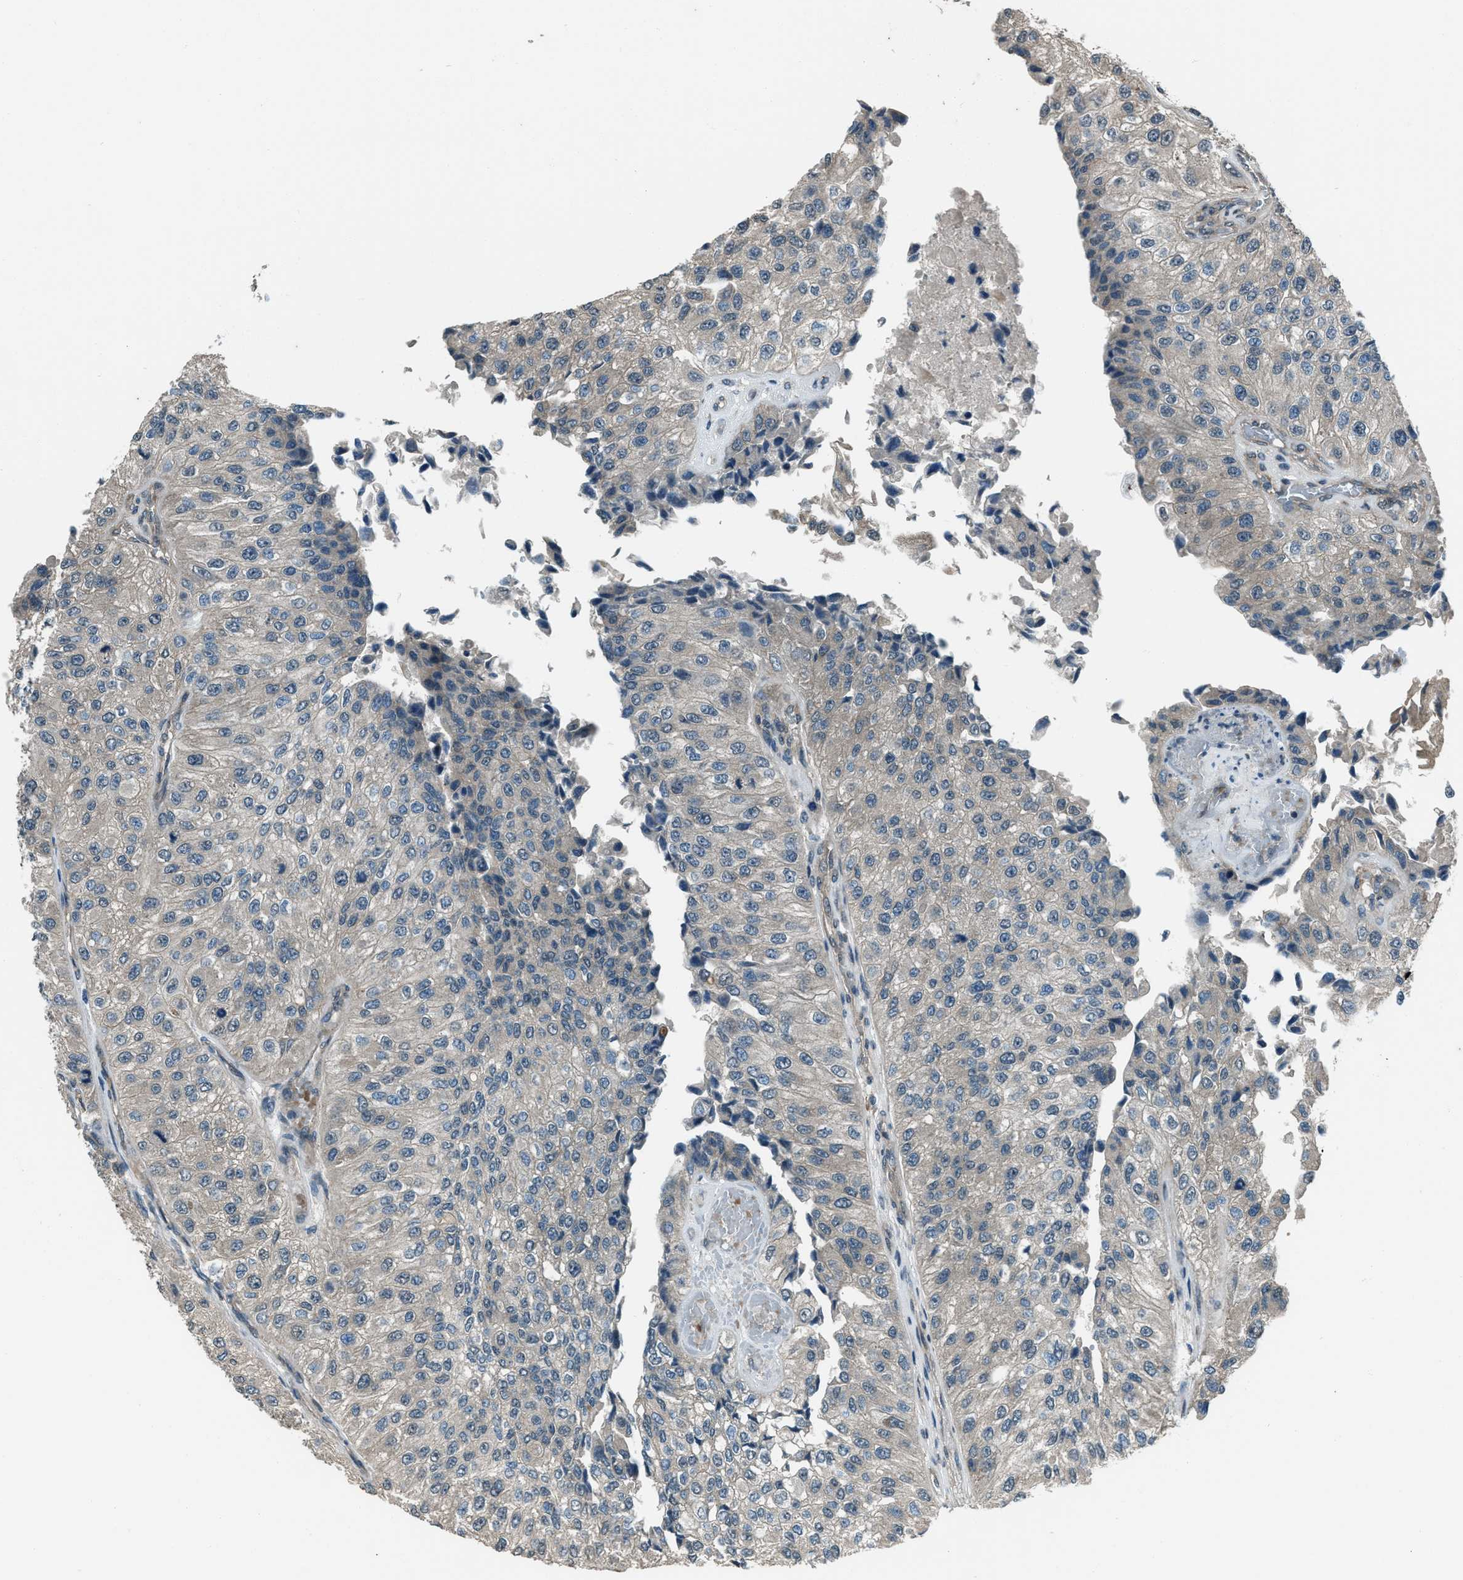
{"staining": {"intensity": "negative", "quantity": "none", "location": "none"}, "tissue": "urothelial cancer", "cell_type": "Tumor cells", "image_type": "cancer", "snomed": [{"axis": "morphology", "description": "Urothelial carcinoma, High grade"}, {"axis": "topography", "description": "Kidney"}, {"axis": "topography", "description": "Urinary bladder"}], "caption": "An image of urothelial carcinoma (high-grade) stained for a protein demonstrates no brown staining in tumor cells.", "gene": "SVIL", "patient": {"sex": "male", "age": 77}}